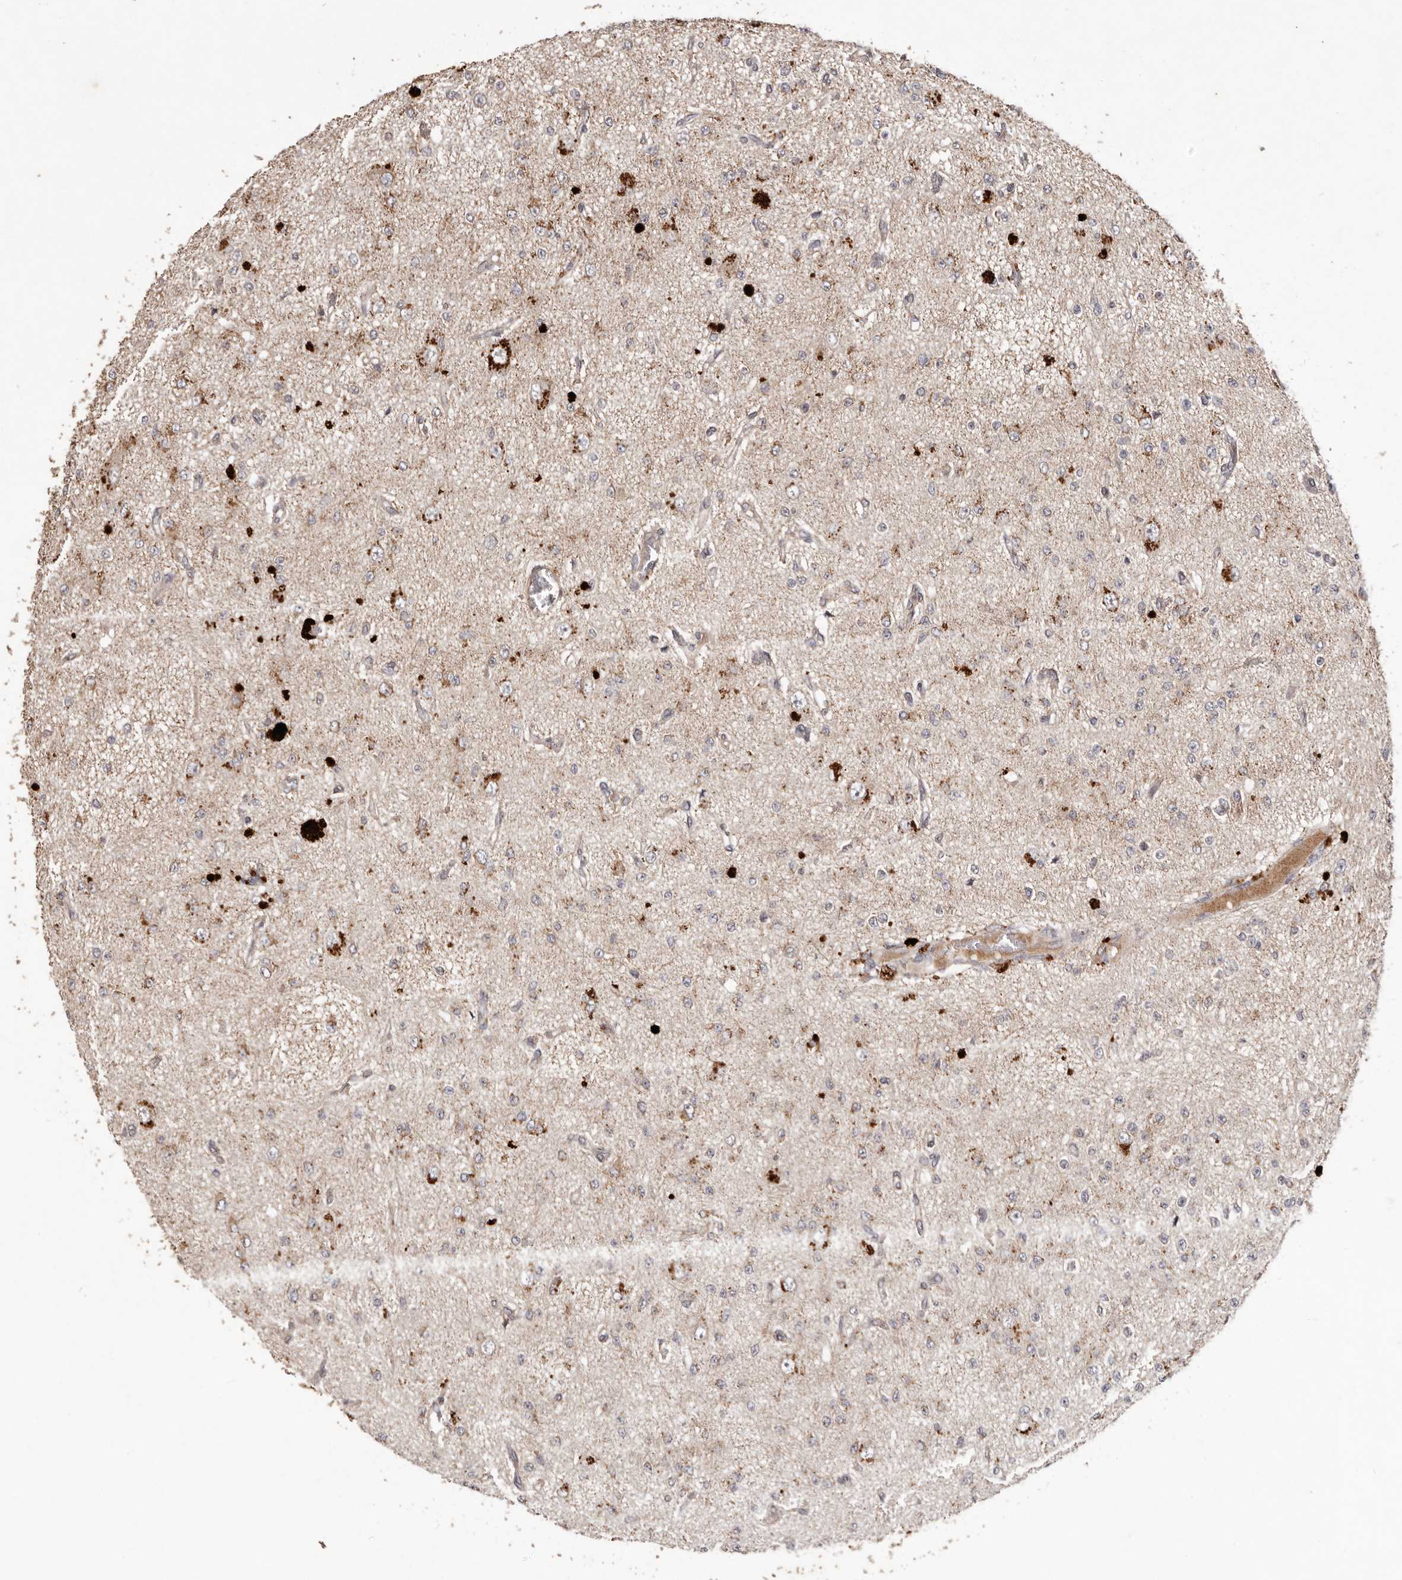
{"staining": {"intensity": "weak", "quantity": "<25%", "location": "cytoplasmic/membranous"}, "tissue": "glioma", "cell_type": "Tumor cells", "image_type": "cancer", "snomed": [{"axis": "morphology", "description": "Glioma, malignant, Low grade"}, {"axis": "topography", "description": "Brain"}], "caption": "The histopathology image displays no staining of tumor cells in low-grade glioma (malignant).", "gene": "PLOD2", "patient": {"sex": "male", "age": 38}}